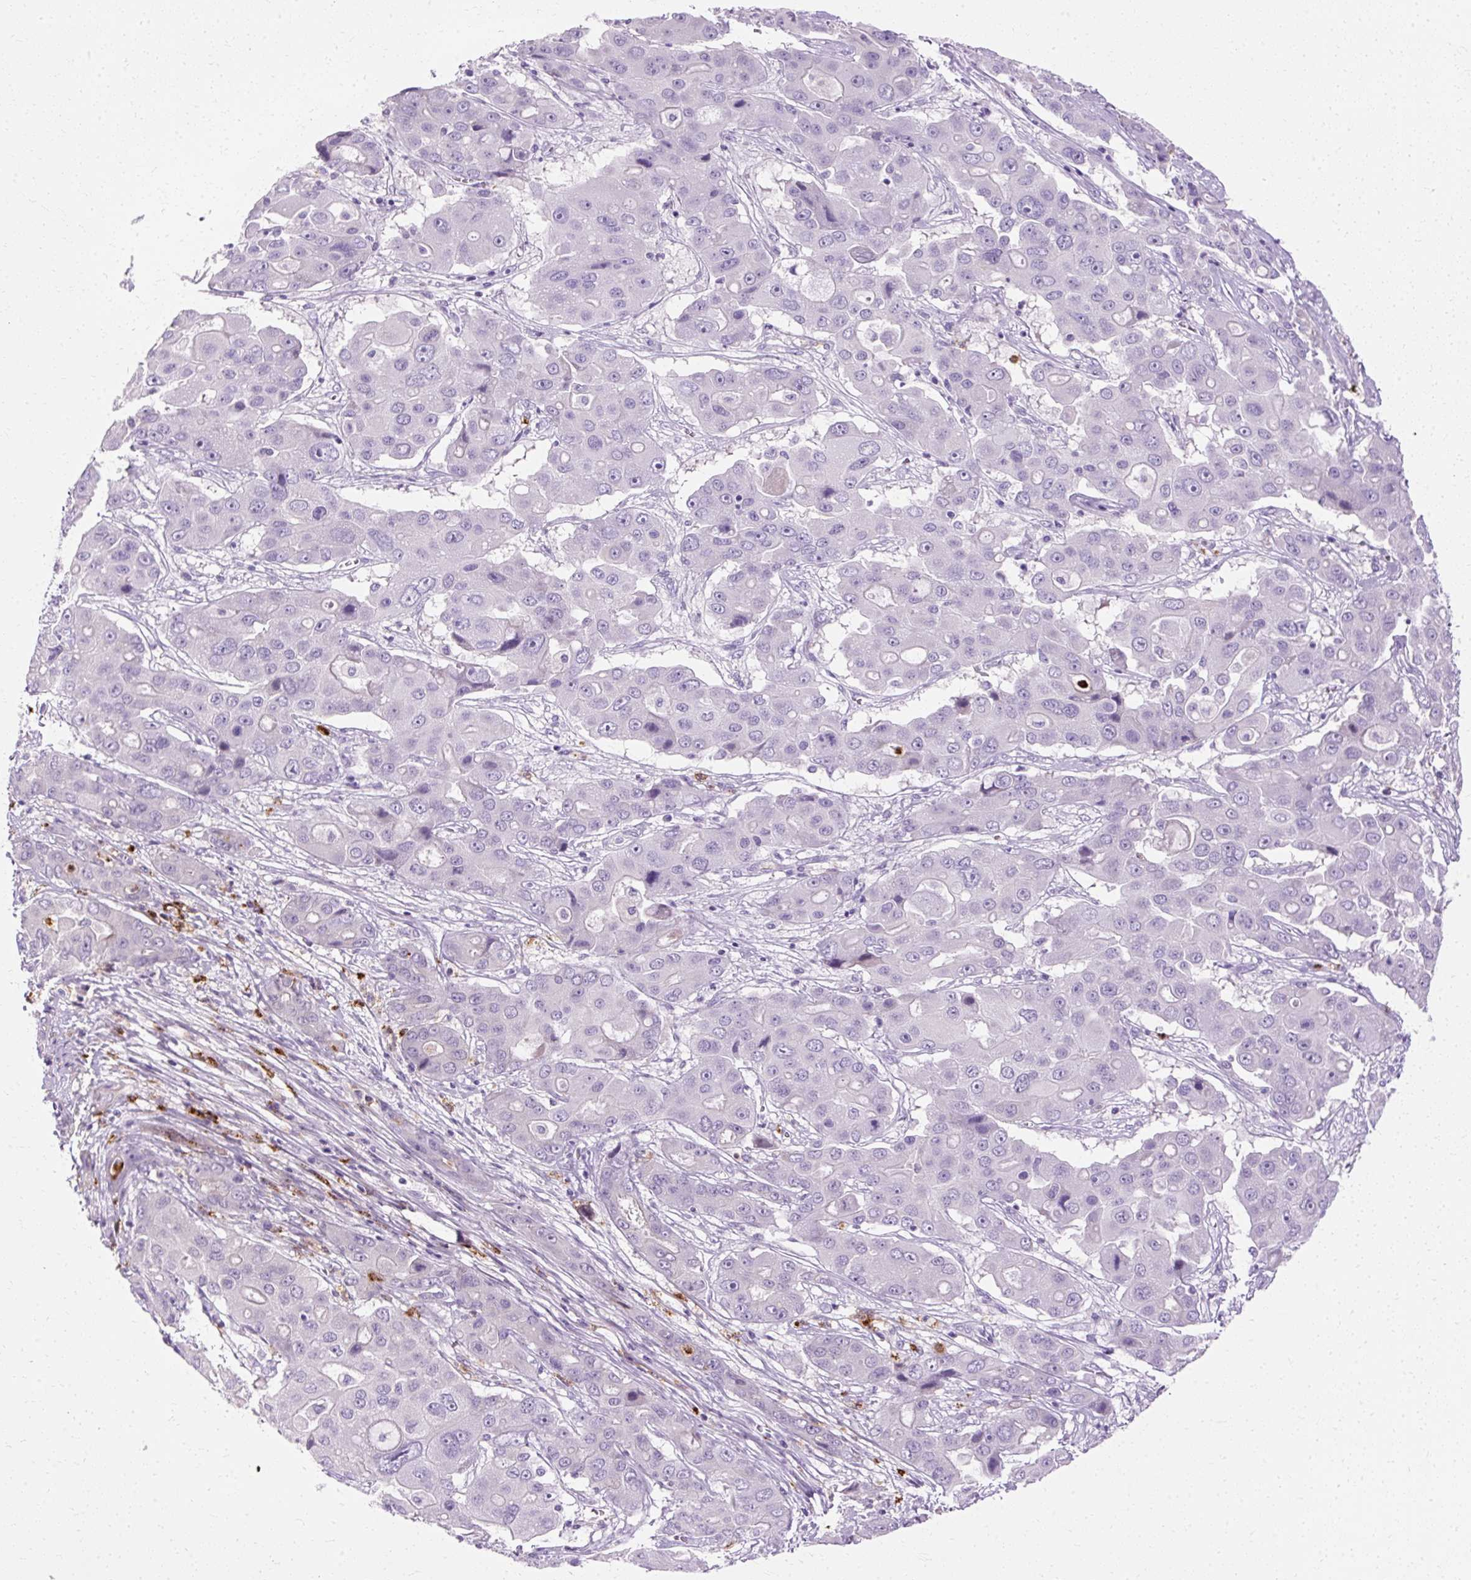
{"staining": {"intensity": "negative", "quantity": "none", "location": "none"}, "tissue": "liver cancer", "cell_type": "Tumor cells", "image_type": "cancer", "snomed": [{"axis": "morphology", "description": "Cholangiocarcinoma"}, {"axis": "topography", "description": "Liver"}], "caption": "Human liver cancer stained for a protein using IHC demonstrates no positivity in tumor cells.", "gene": "DEFA1", "patient": {"sex": "male", "age": 67}}